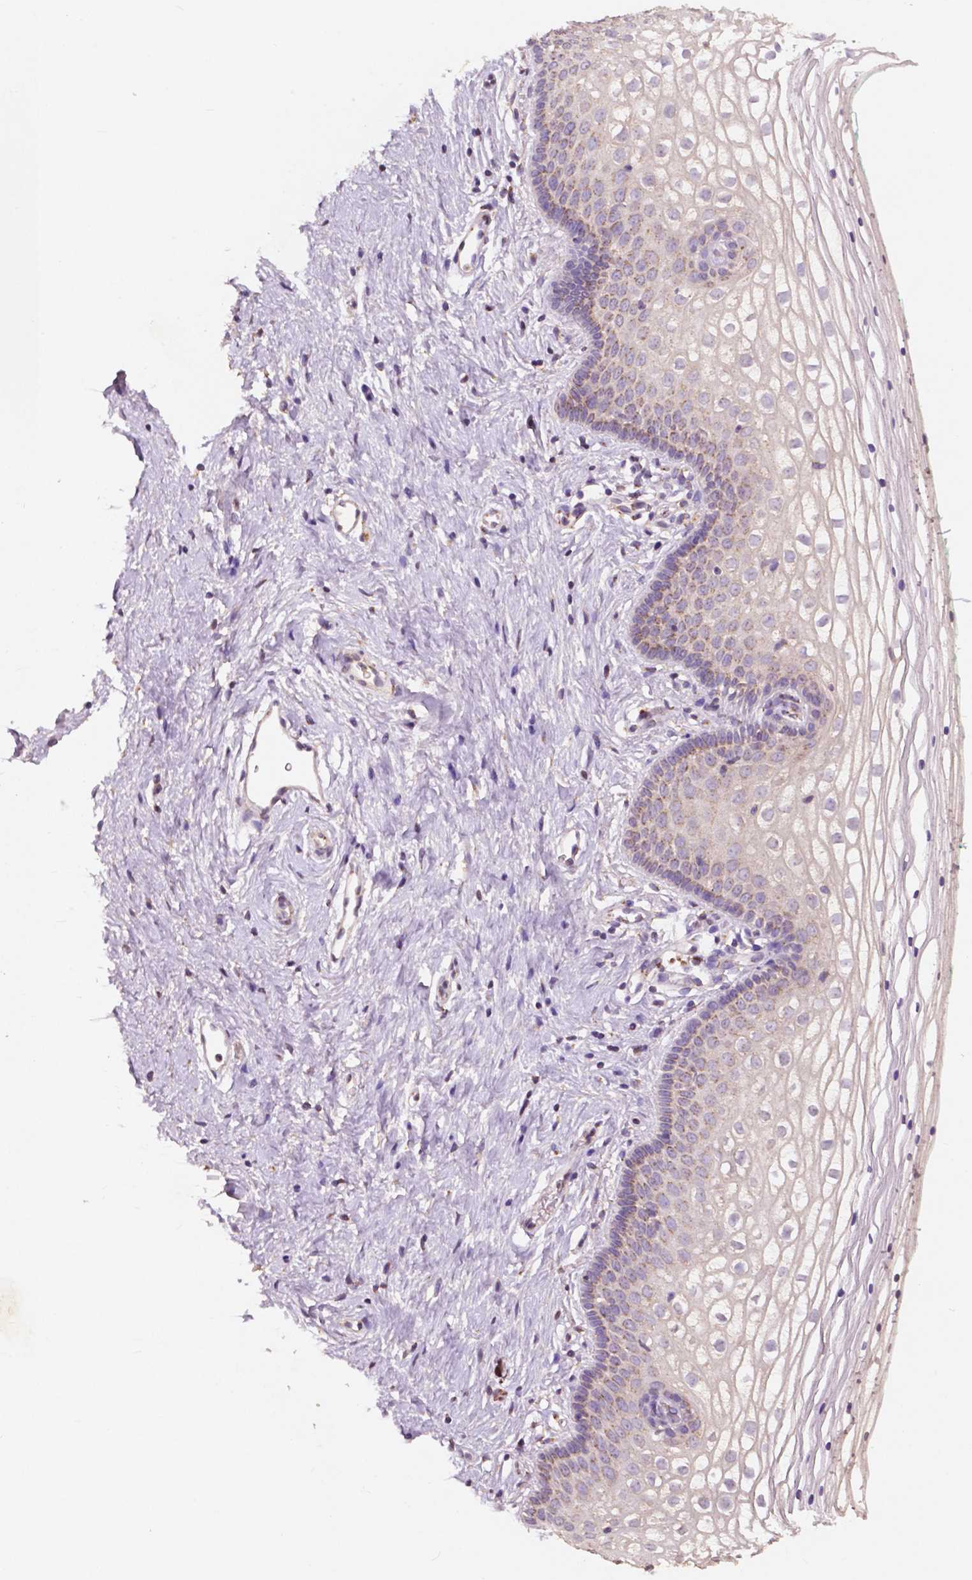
{"staining": {"intensity": "weak", "quantity": "<25%", "location": "cytoplasmic/membranous"}, "tissue": "vagina", "cell_type": "Squamous epithelial cells", "image_type": "normal", "snomed": [{"axis": "morphology", "description": "Normal tissue, NOS"}, {"axis": "topography", "description": "Vagina"}], "caption": "DAB immunohistochemical staining of normal human vagina displays no significant positivity in squamous epithelial cells.", "gene": "CHPT1", "patient": {"sex": "female", "age": 36}}